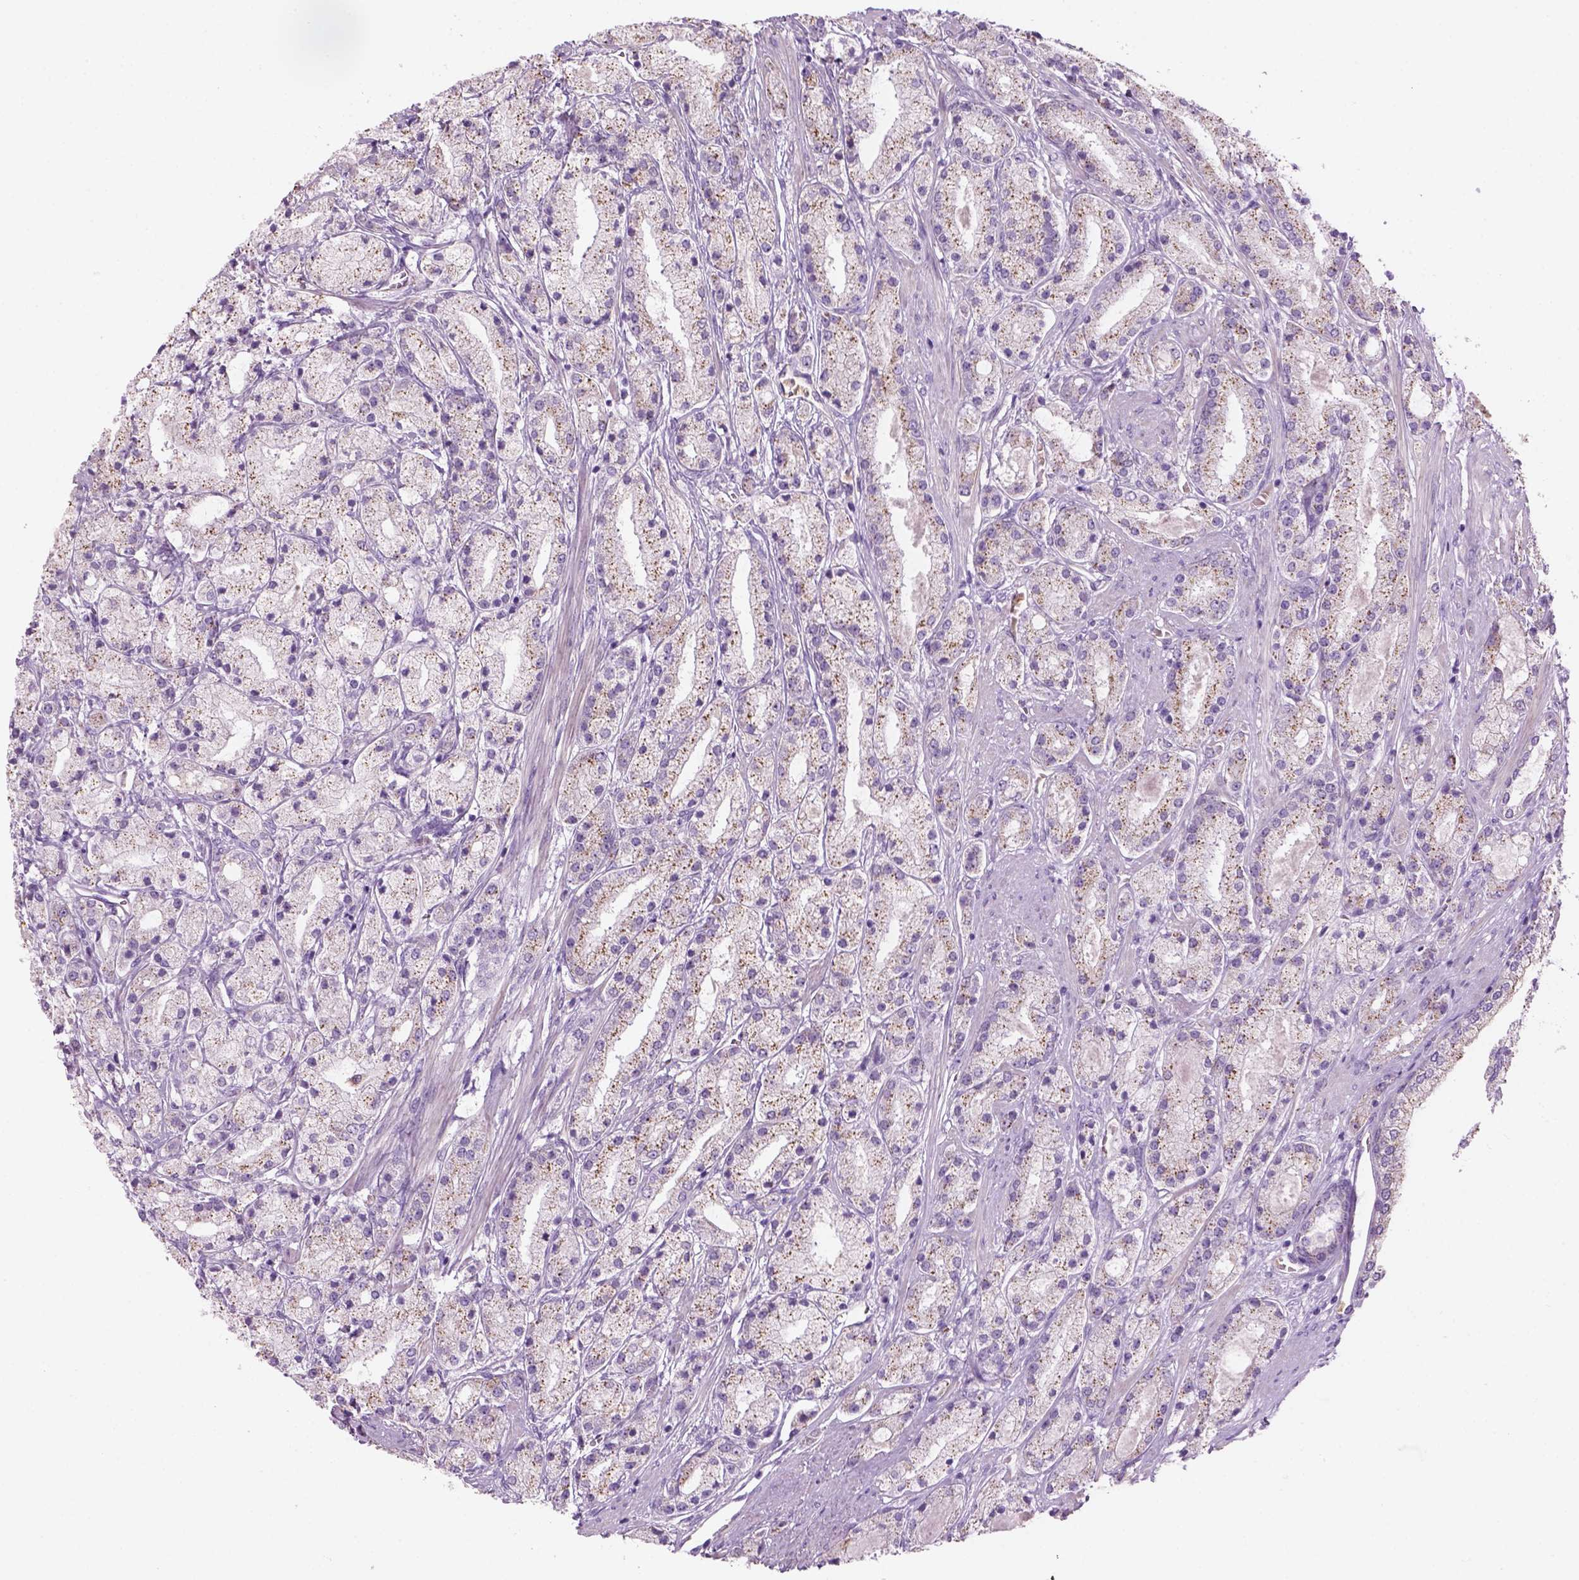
{"staining": {"intensity": "negative", "quantity": "none", "location": "none"}, "tissue": "prostate cancer", "cell_type": "Tumor cells", "image_type": "cancer", "snomed": [{"axis": "morphology", "description": "Adenocarcinoma, High grade"}, {"axis": "topography", "description": "Prostate"}], "caption": "Immunohistochemistry photomicrograph of adenocarcinoma (high-grade) (prostate) stained for a protein (brown), which exhibits no staining in tumor cells.", "gene": "CD84", "patient": {"sex": "male", "age": 67}}